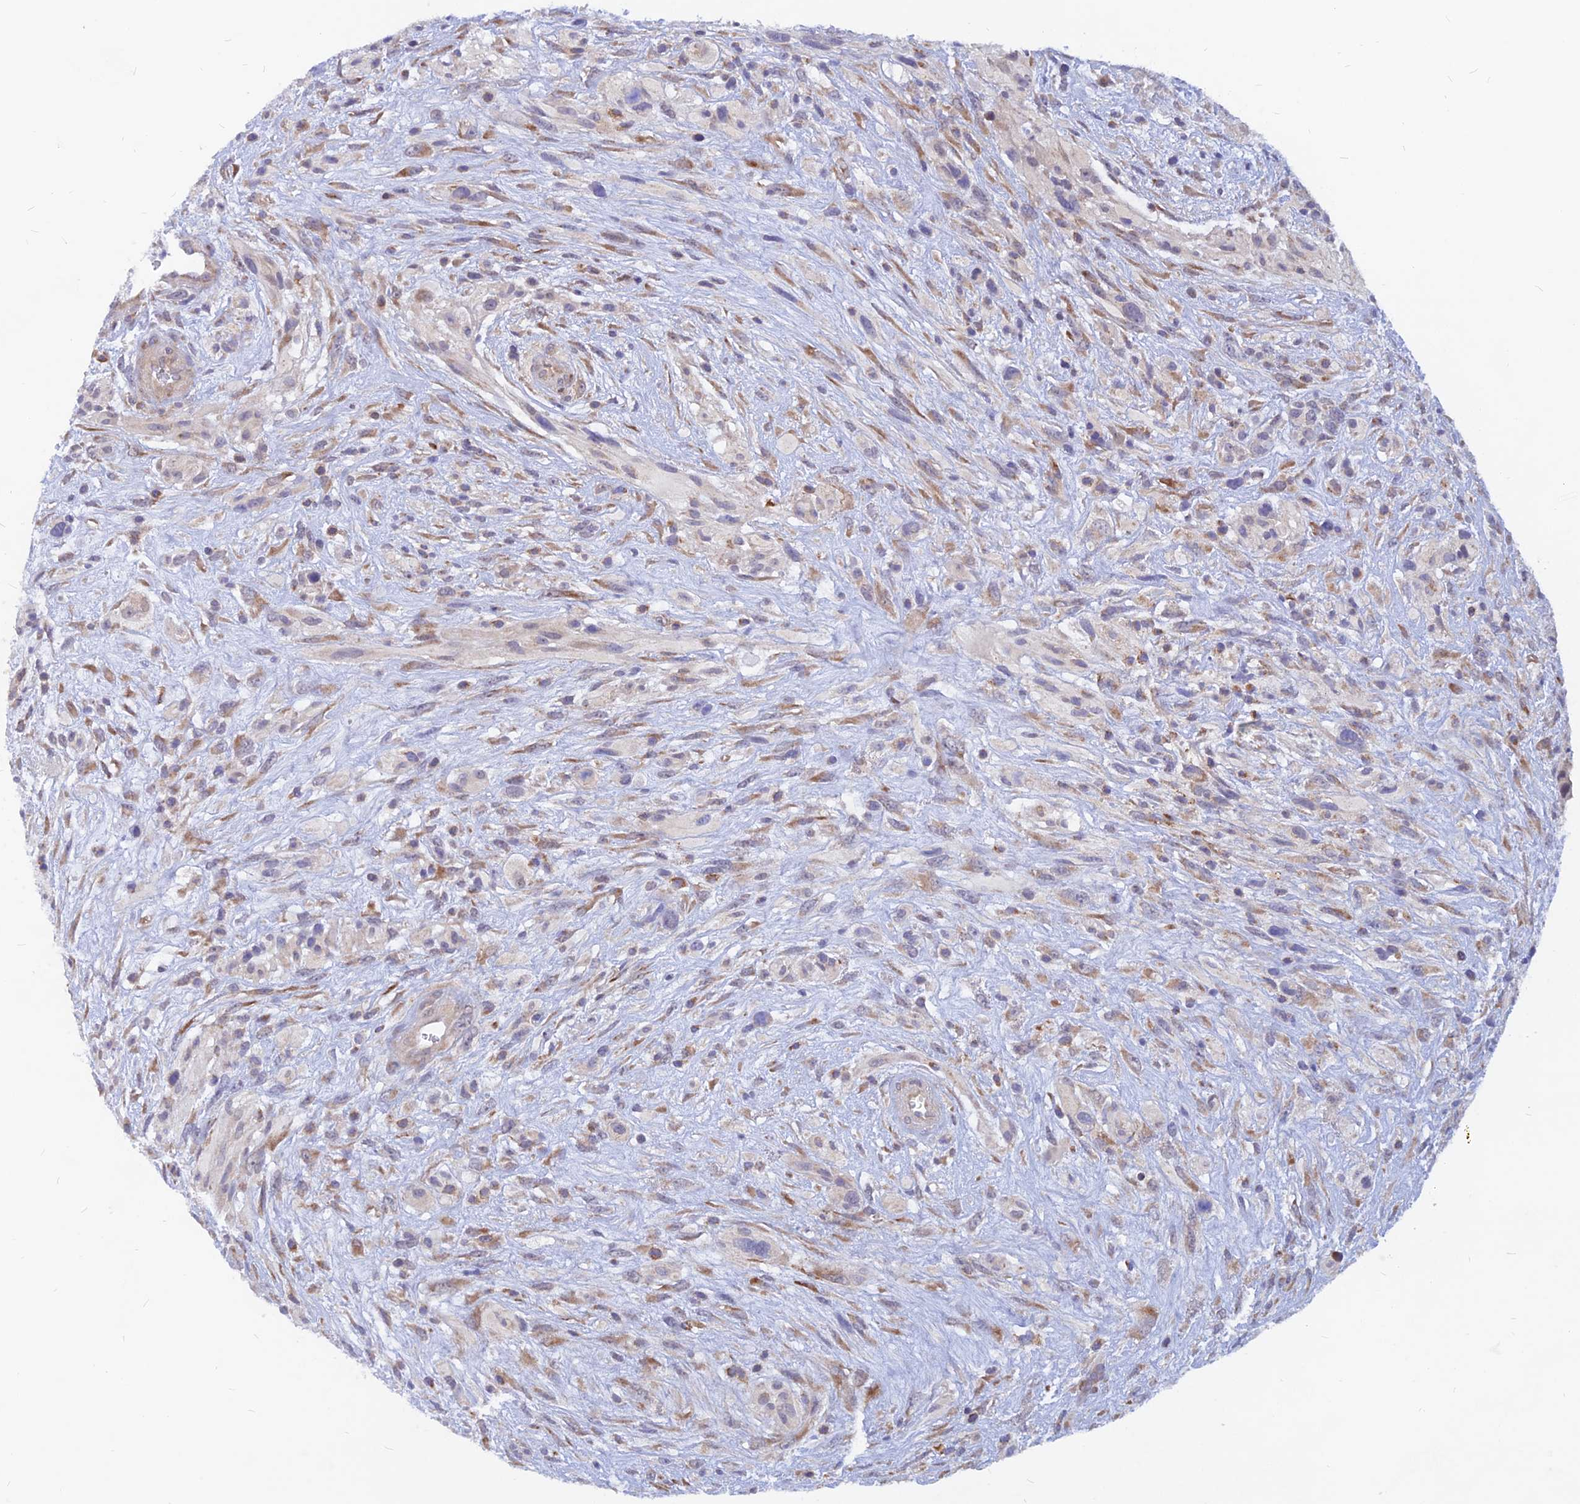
{"staining": {"intensity": "negative", "quantity": "none", "location": "none"}, "tissue": "glioma", "cell_type": "Tumor cells", "image_type": "cancer", "snomed": [{"axis": "morphology", "description": "Glioma, malignant, High grade"}, {"axis": "topography", "description": "Brain"}], "caption": "A micrograph of glioma stained for a protein demonstrates no brown staining in tumor cells. (Stains: DAB immunohistochemistry with hematoxylin counter stain, Microscopy: brightfield microscopy at high magnification).", "gene": "DNAJC16", "patient": {"sex": "male", "age": 61}}